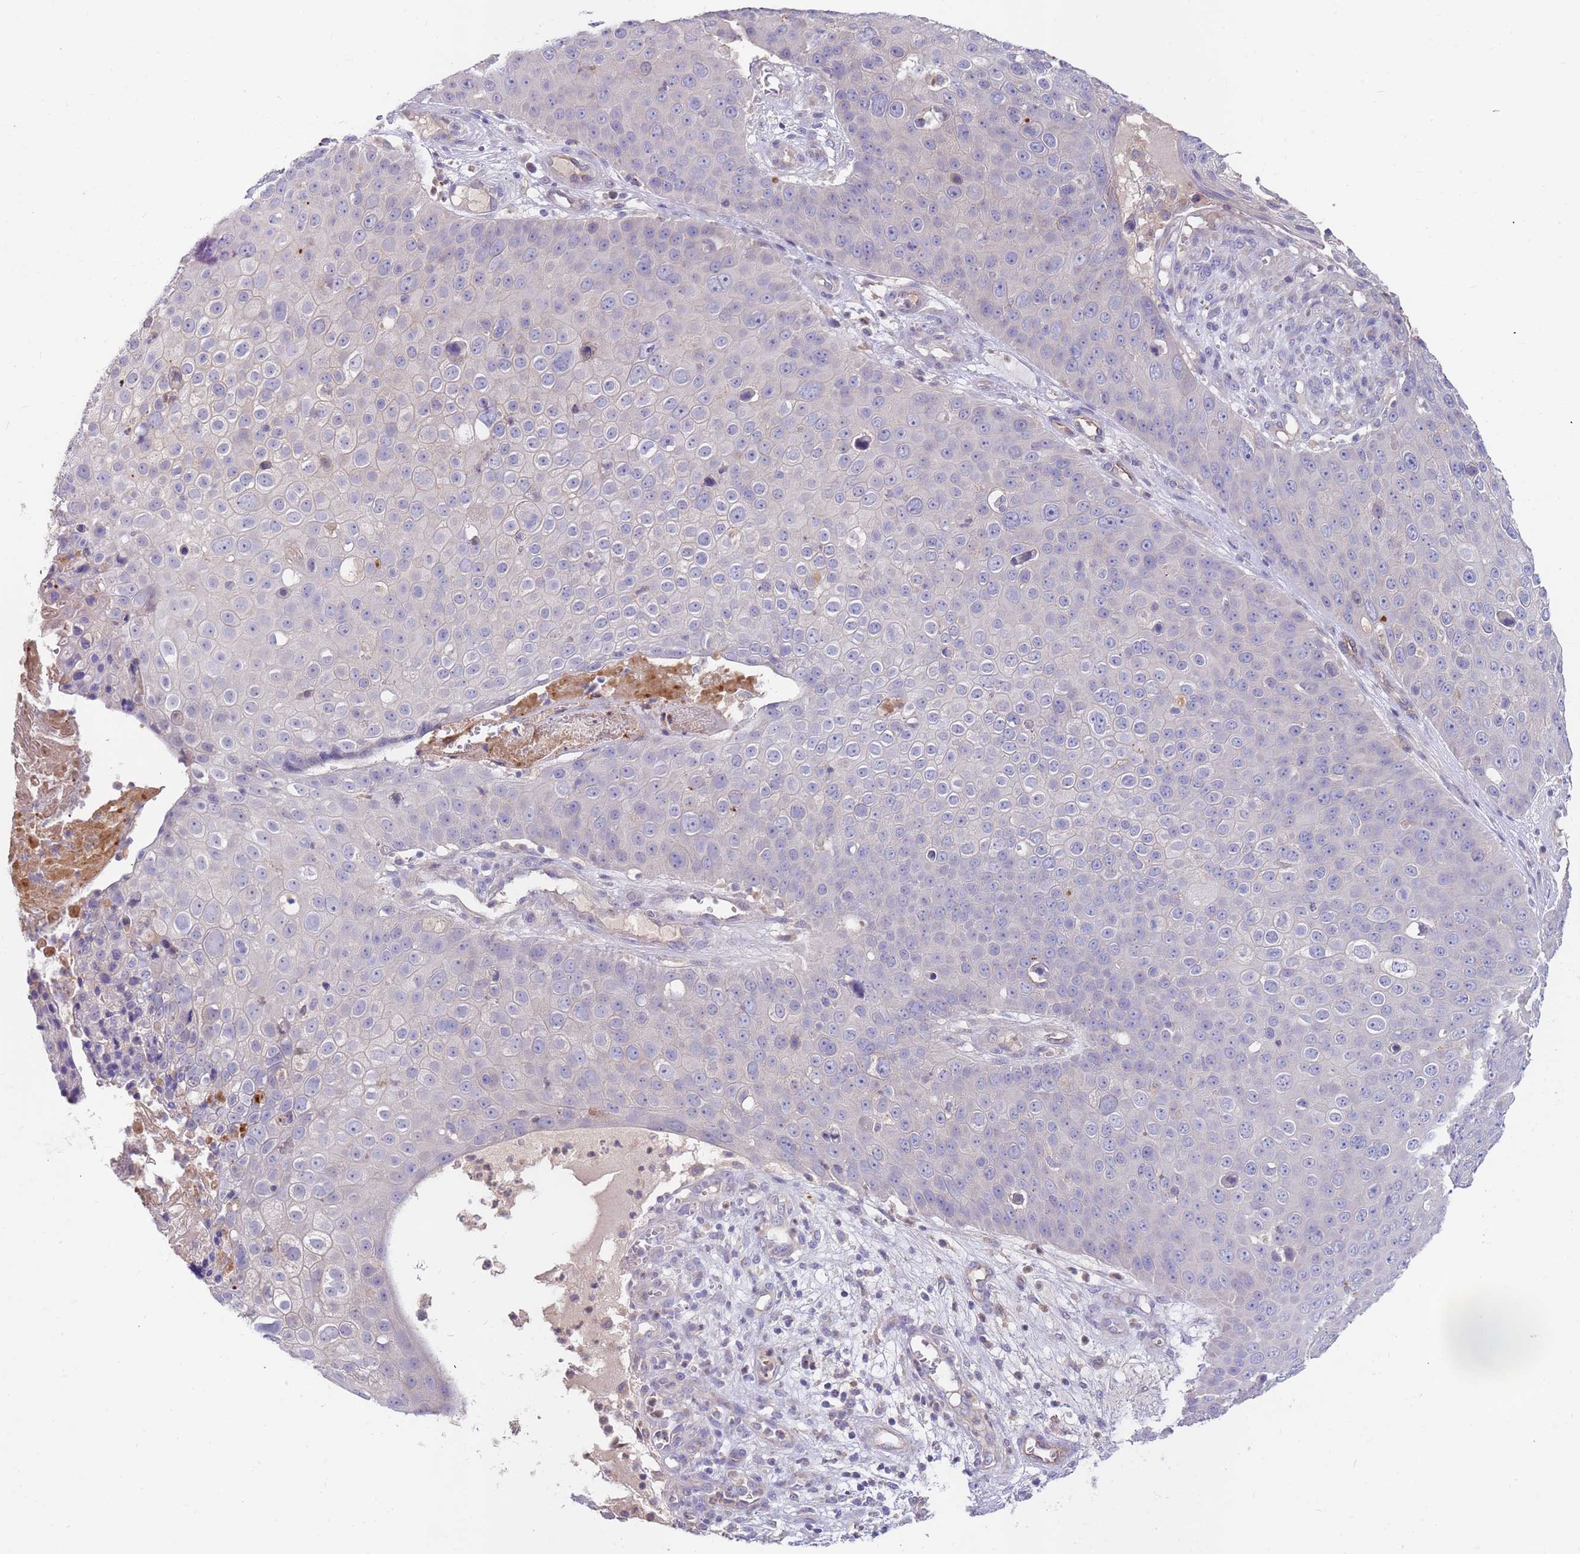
{"staining": {"intensity": "negative", "quantity": "none", "location": "none"}, "tissue": "skin cancer", "cell_type": "Tumor cells", "image_type": "cancer", "snomed": [{"axis": "morphology", "description": "Squamous cell carcinoma, NOS"}, {"axis": "topography", "description": "Skin"}], "caption": "The micrograph displays no significant positivity in tumor cells of skin squamous cell carcinoma.", "gene": "BORCS5", "patient": {"sex": "male", "age": 71}}